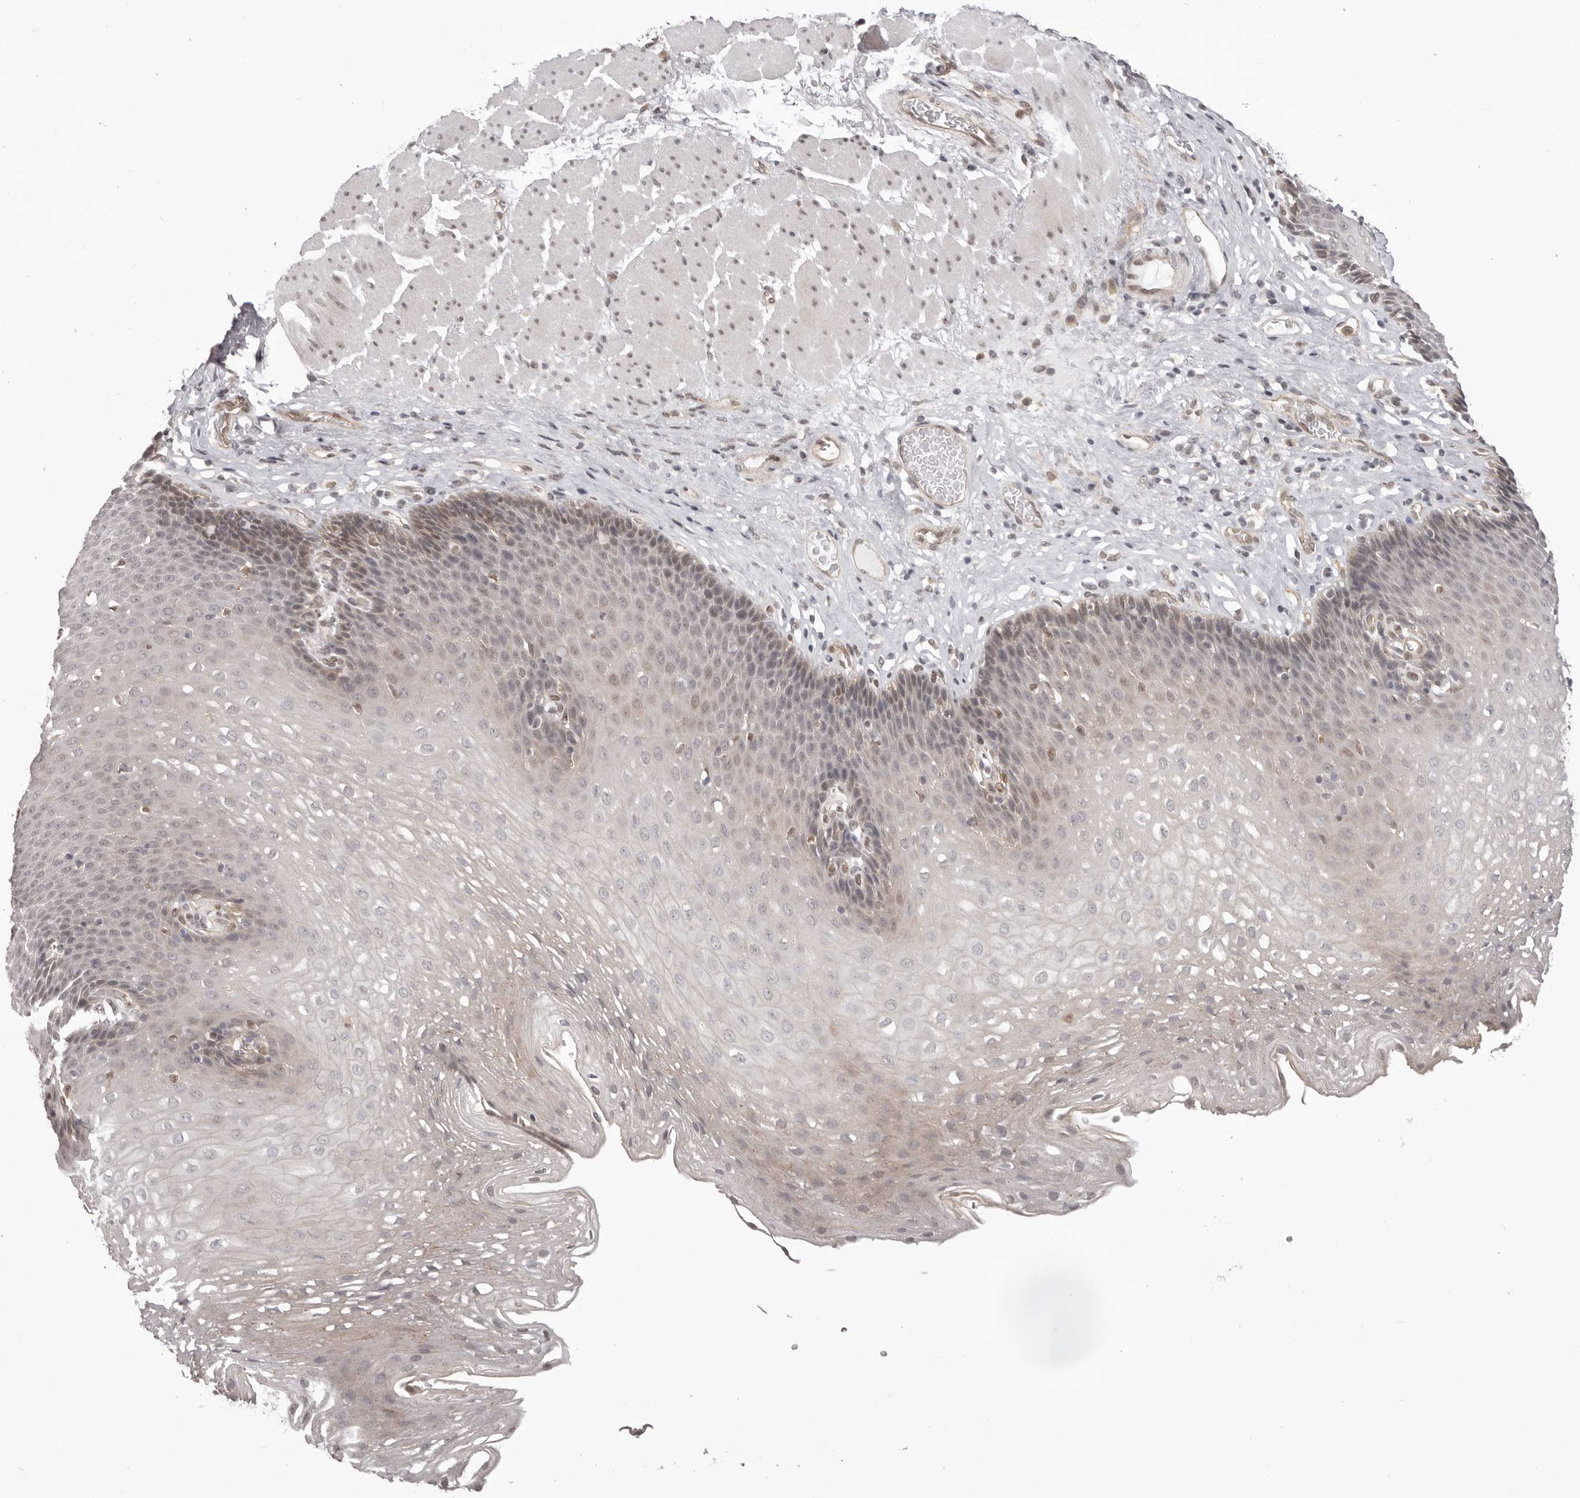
{"staining": {"intensity": "weak", "quantity": "<25%", "location": "cytoplasmic/membranous,nuclear"}, "tissue": "esophagus", "cell_type": "Squamous epithelial cells", "image_type": "normal", "snomed": [{"axis": "morphology", "description": "Normal tissue, NOS"}, {"axis": "topography", "description": "Esophagus"}], "caption": "Micrograph shows no protein positivity in squamous epithelial cells of benign esophagus. Nuclei are stained in blue.", "gene": "RNF2", "patient": {"sex": "female", "age": 66}}